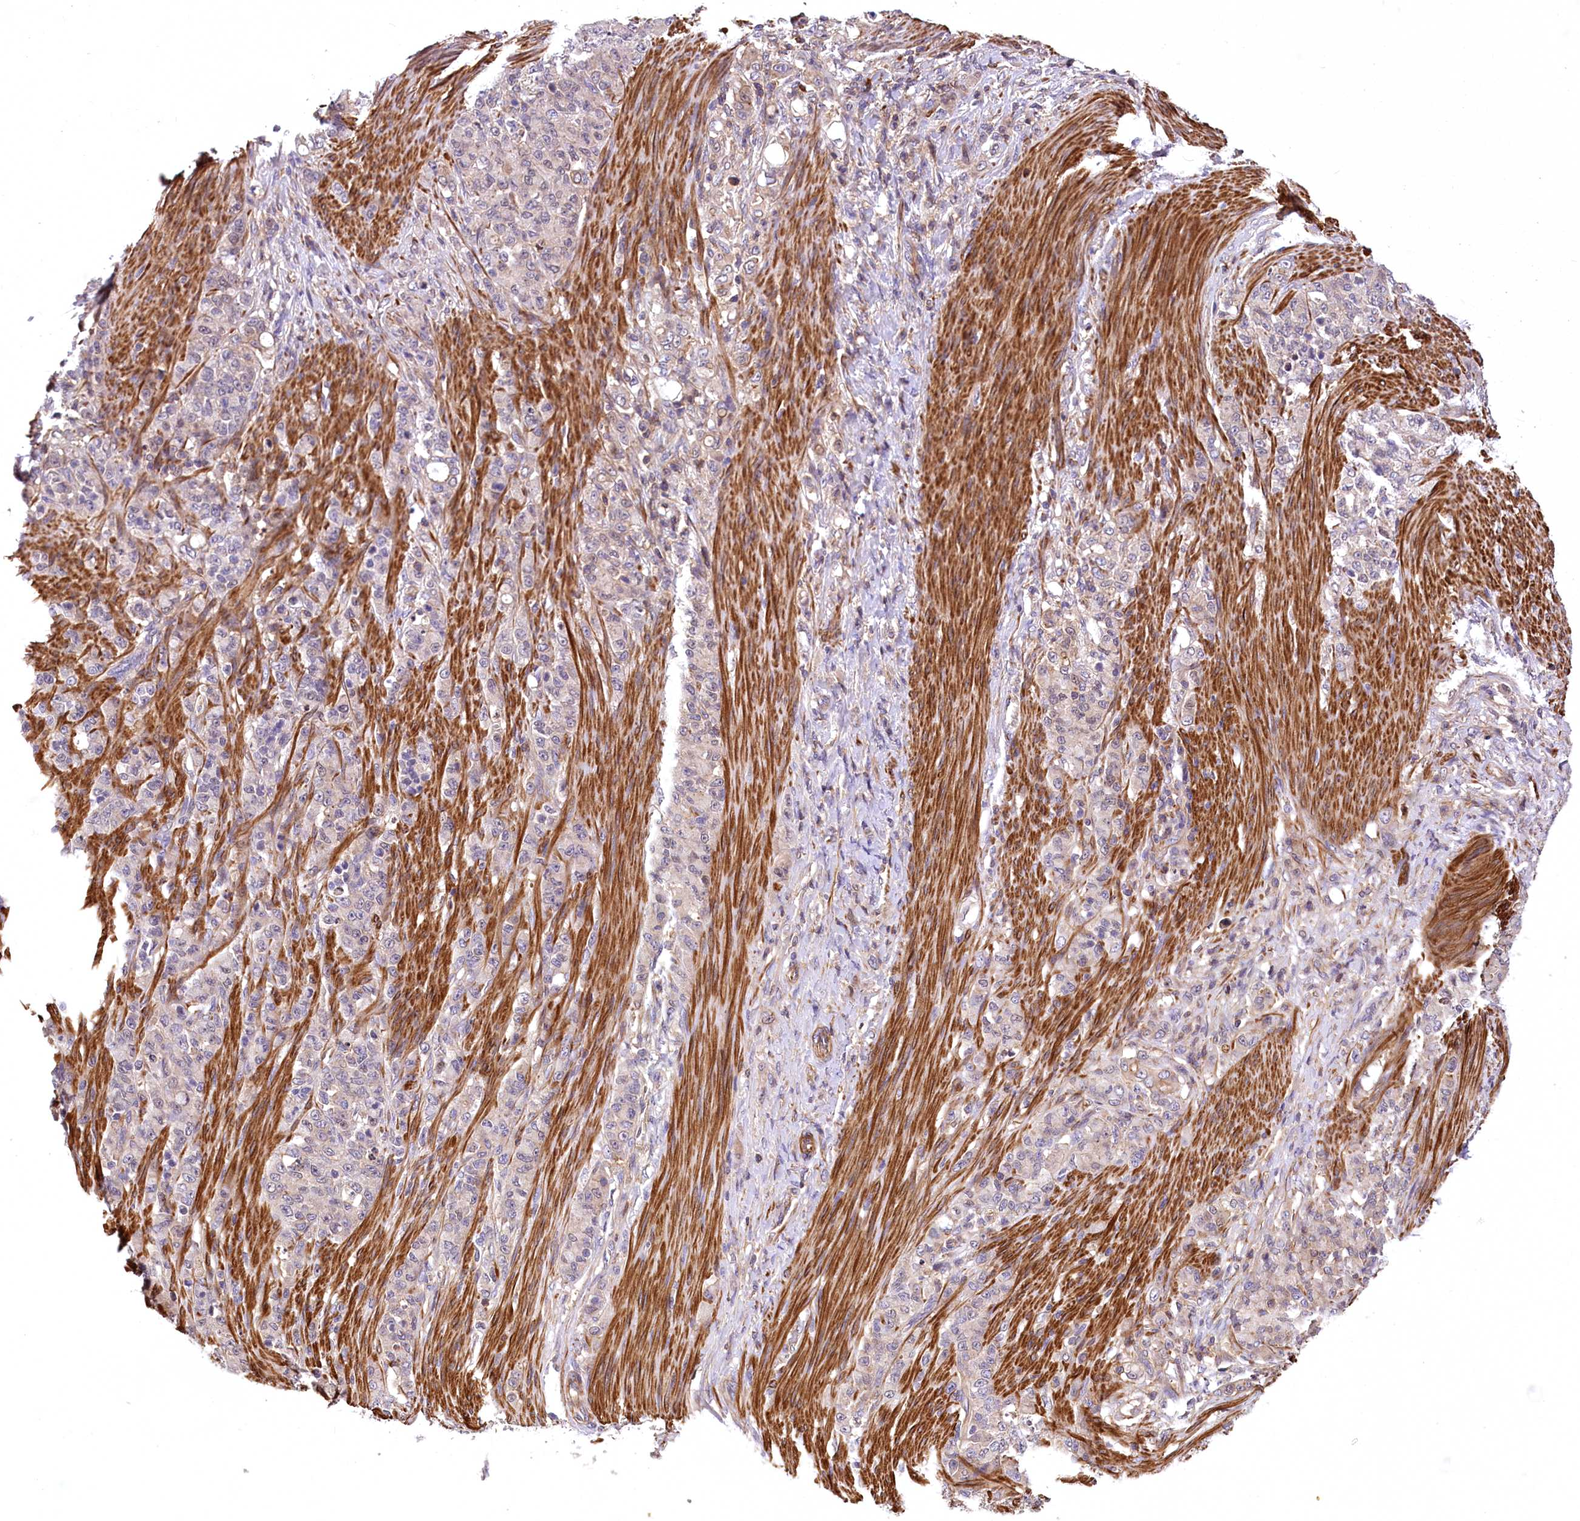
{"staining": {"intensity": "weak", "quantity": "25%-75%", "location": "cytoplasmic/membranous"}, "tissue": "stomach cancer", "cell_type": "Tumor cells", "image_type": "cancer", "snomed": [{"axis": "morphology", "description": "Adenocarcinoma, NOS"}, {"axis": "topography", "description": "Stomach"}], "caption": "Stomach cancer tissue reveals weak cytoplasmic/membranous positivity in approximately 25%-75% of tumor cells, visualized by immunohistochemistry.", "gene": "DPP3", "patient": {"sex": "female", "age": 79}}